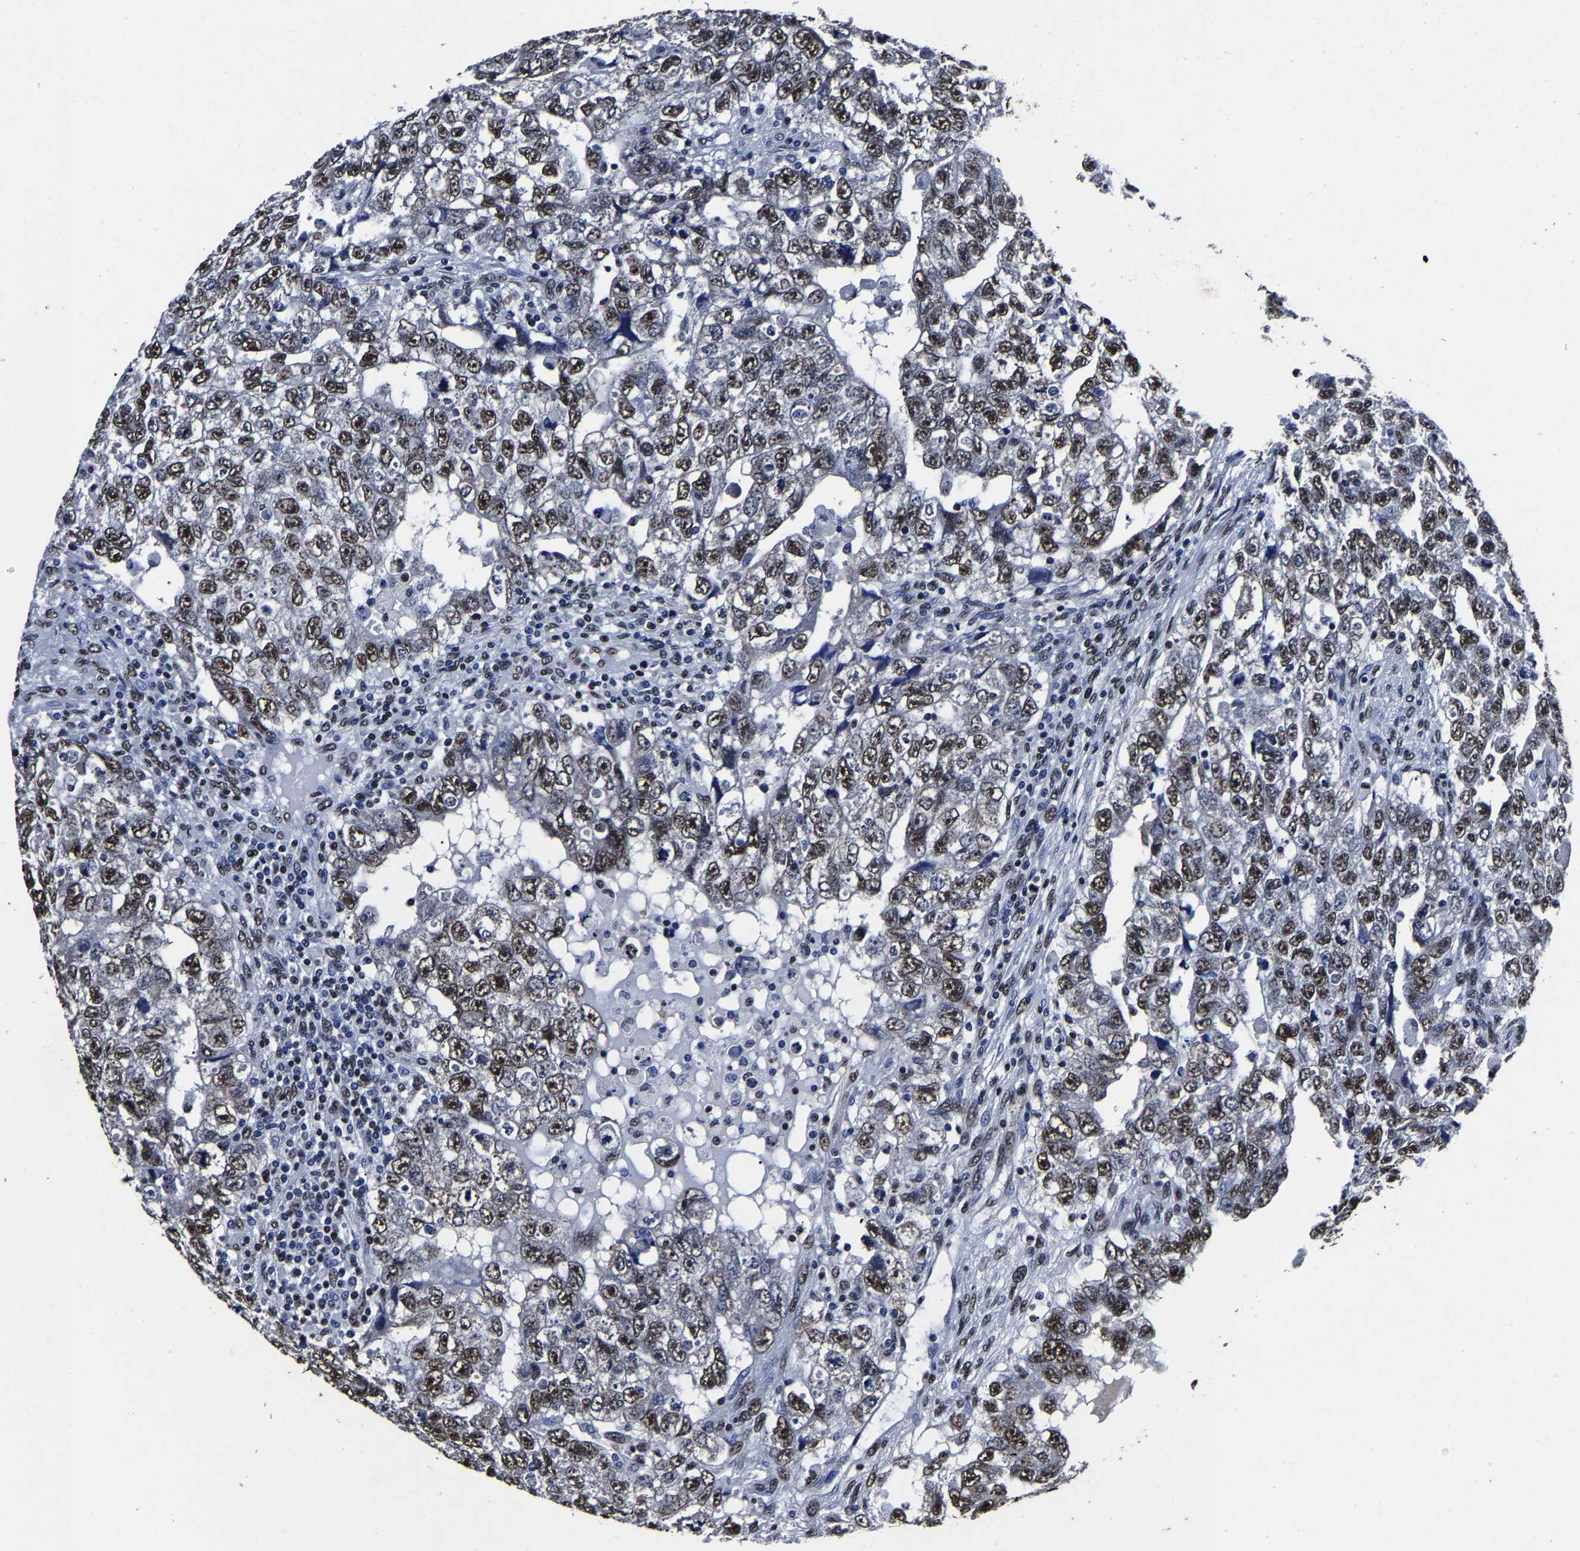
{"staining": {"intensity": "moderate", "quantity": "25%-75%", "location": "nuclear"}, "tissue": "testis cancer", "cell_type": "Tumor cells", "image_type": "cancer", "snomed": [{"axis": "morphology", "description": "Carcinoma, Embryonal, NOS"}, {"axis": "topography", "description": "Testis"}], "caption": "Protein staining reveals moderate nuclear positivity in about 25%-75% of tumor cells in embryonal carcinoma (testis).", "gene": "RBM45", "patient": {"sex": "male", "age": 36}}